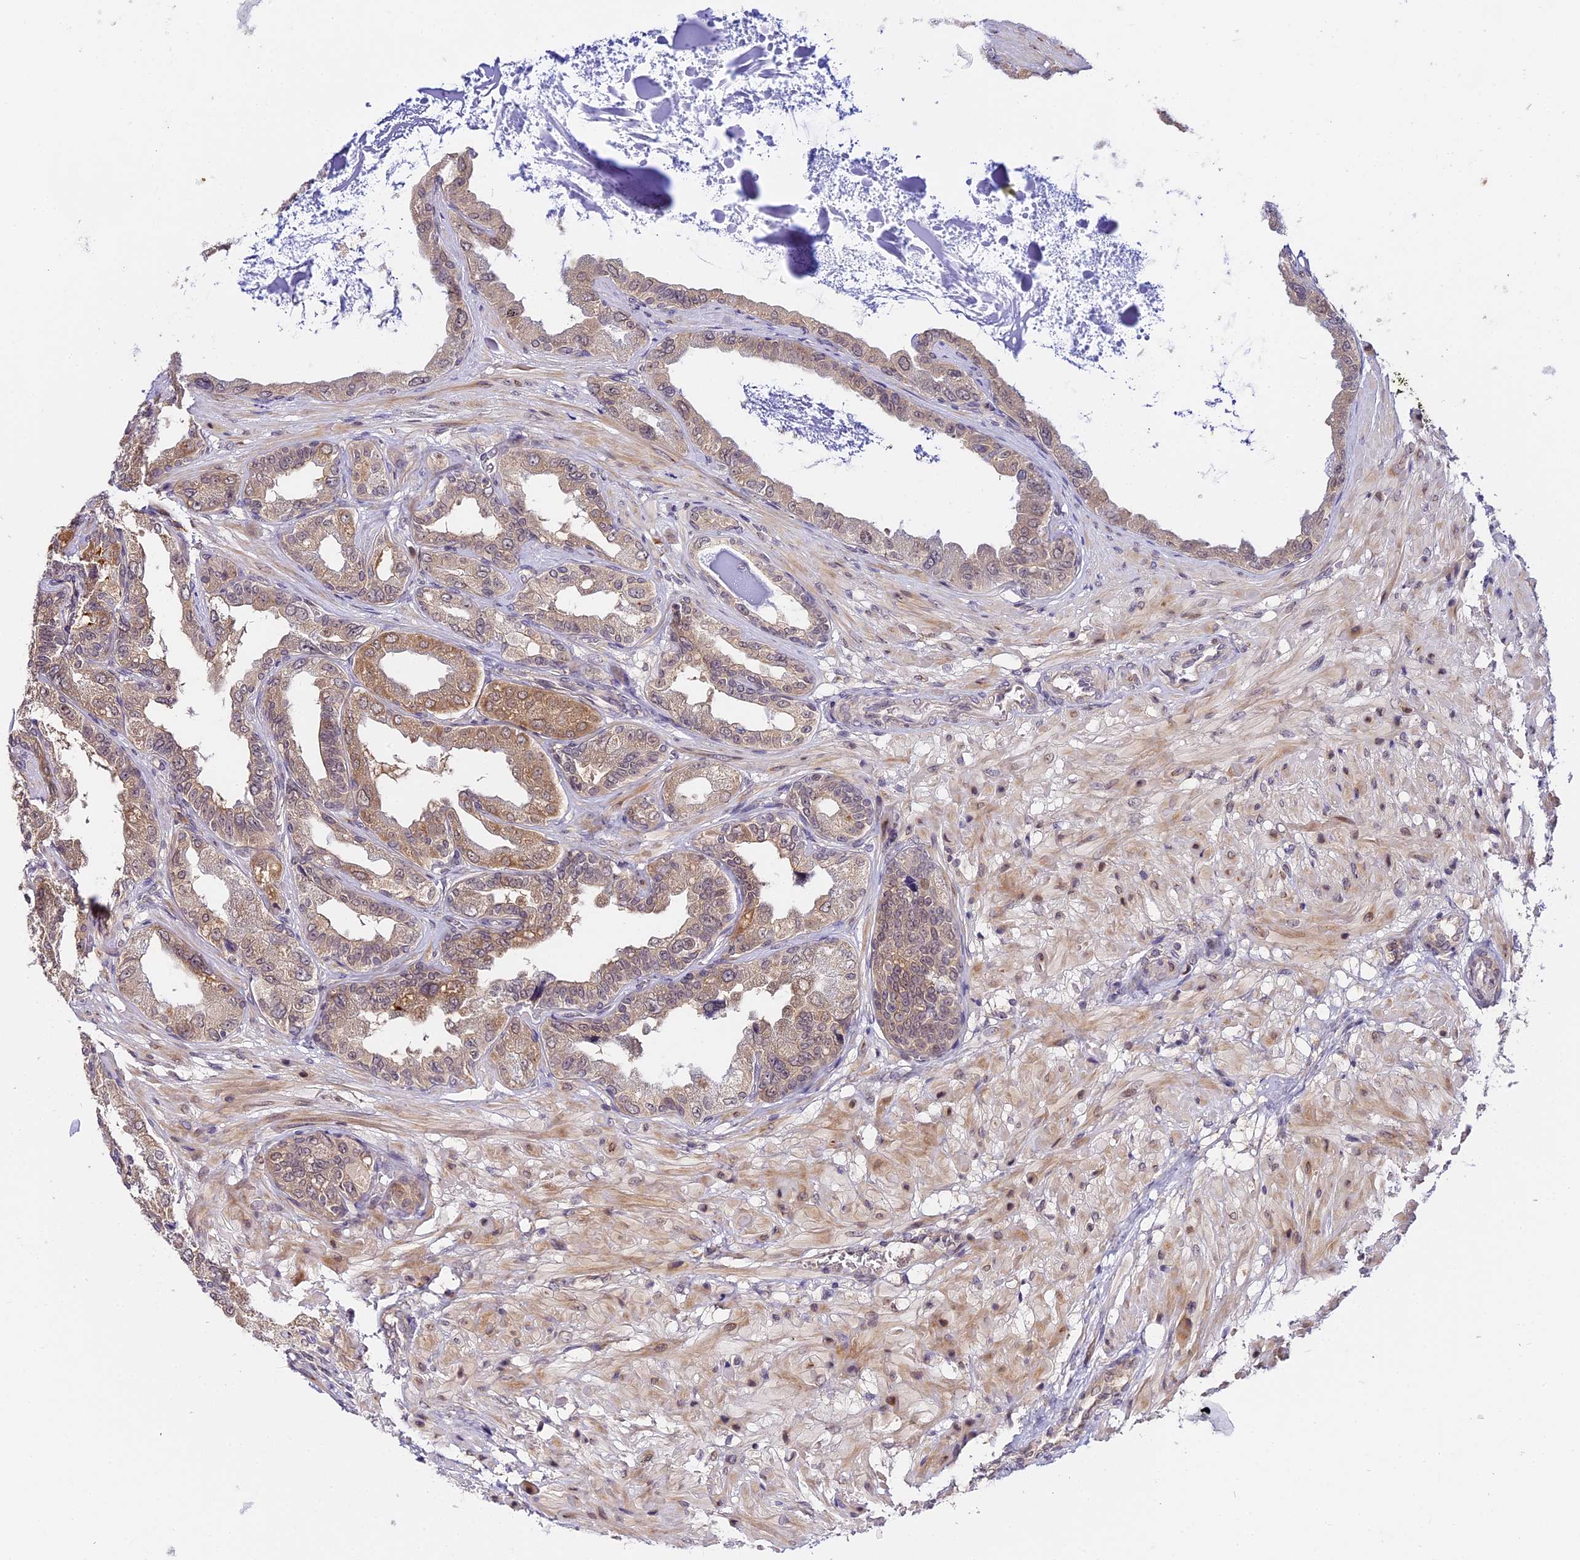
{"staining": {"intensity": "moderate", "quantity": "<25%", "location": "cytoplasmic/membranous"}, "tissue": "seminal vesicle", "cell_type": "Glandular cells", "image_type": "normal", "snomed": [{"axis": "morphology", "description": "Normal tissue, NOS"}, {"axis": "topography", "description": "Seminal veicle"}], "caption": "High-magnification brightfield microscopy of benign seminal vesicle stained with DAB (brown) and counterstained with hematoxylin (blue). glandular cells exhibit moderate cytoplasmic/membranous positivity is identified in approximately<25% of cells. (DAB (3,3'-diaminobenzidine) IHC with brightfield microscopy, high magnification).", "gene": "IMPACT", "patient": {"sex": "male", "age": 63}}